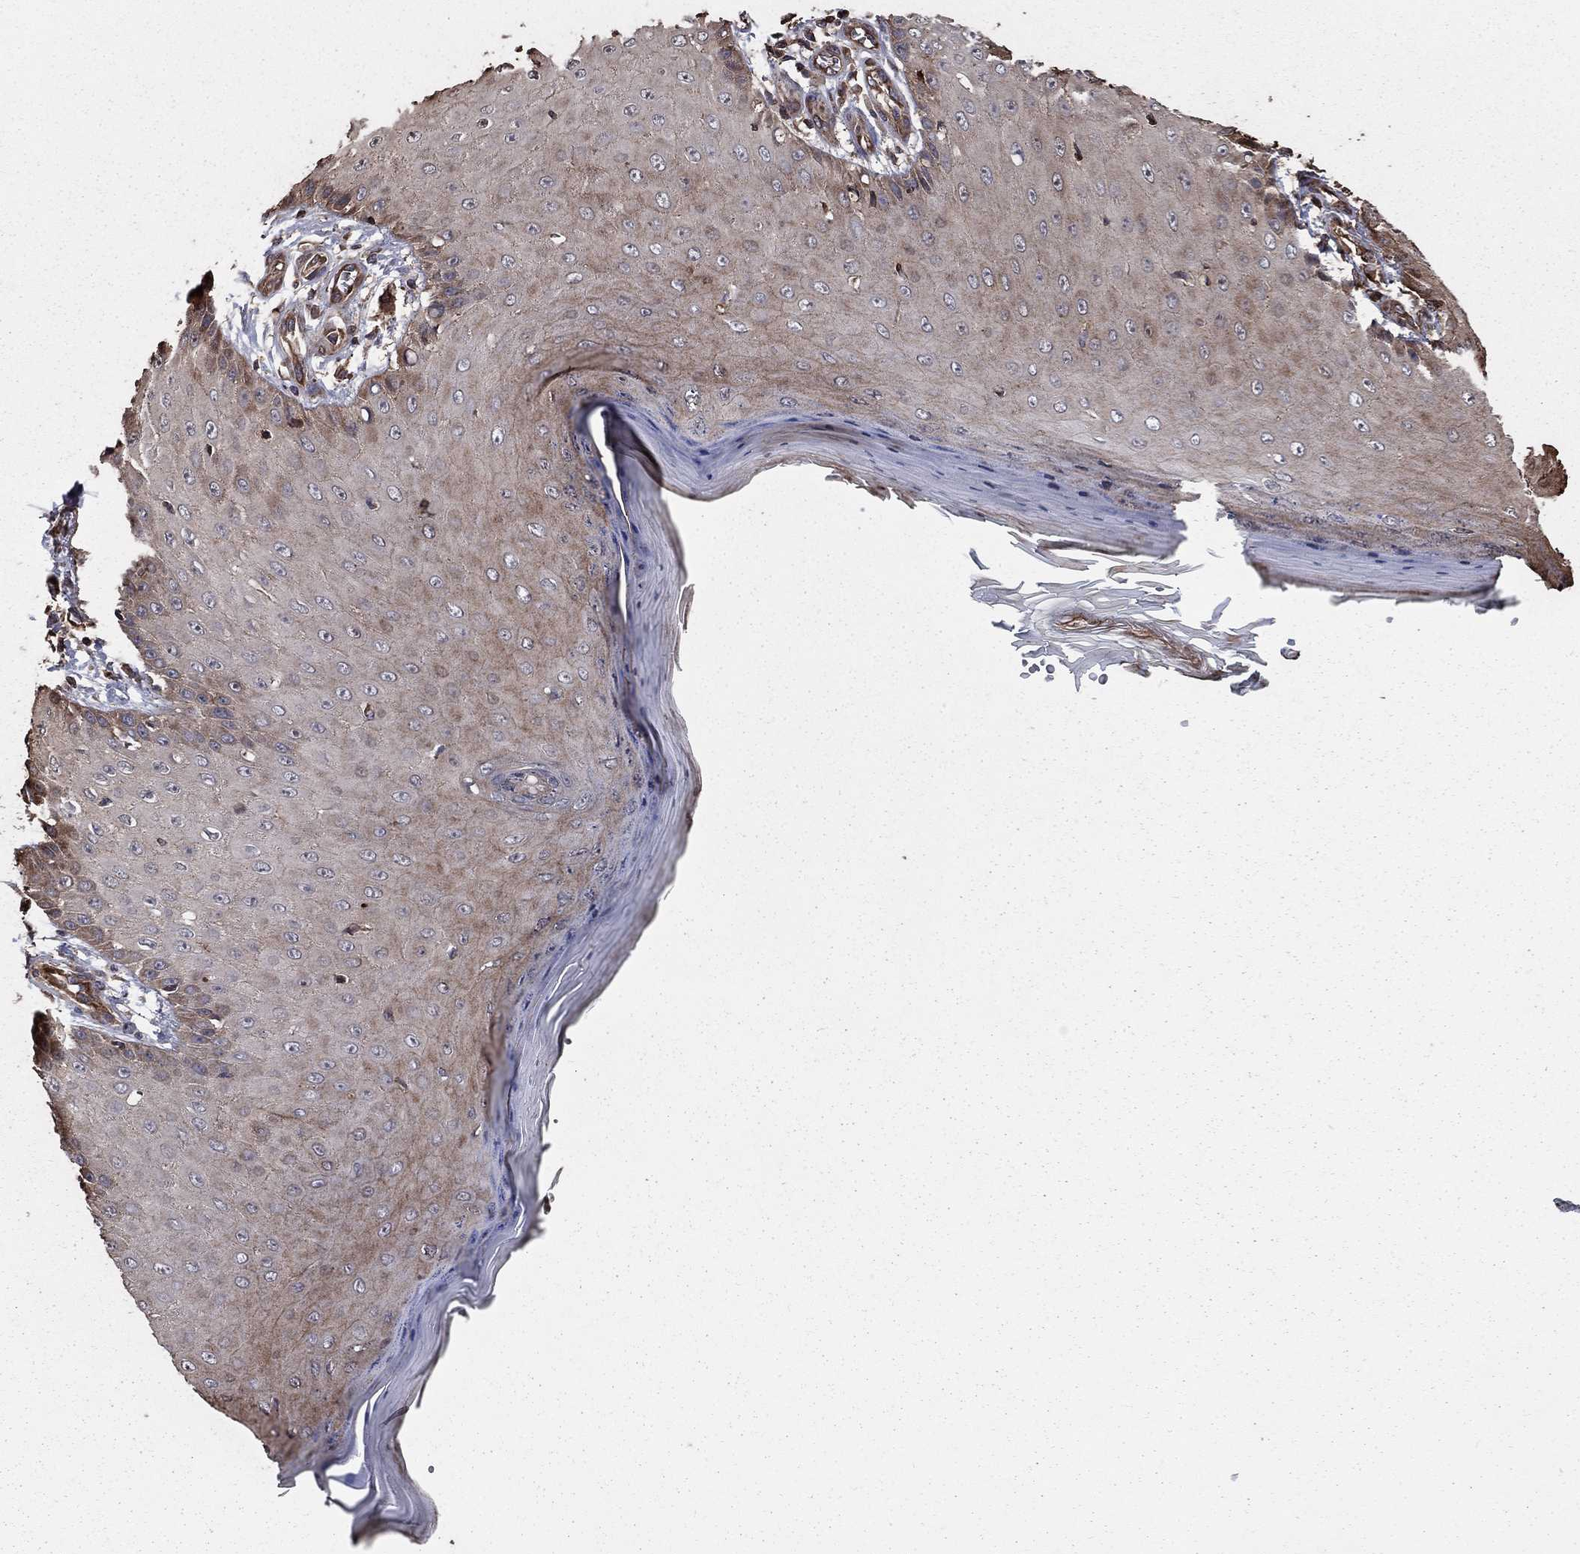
{"staining": {"intensity": "weak", "quantity": "<25%", "location": "cytoplasmic/membranous"}, "tissue": "skin cancer", "cell_type": "Tumor cells", "image_type": "cancer", "snomed": [{"axis": "morphology", "description": "Inflammation, NOS"}, {"axis": "morphology", "description": "Squamous cell carcinoma, NOS"}, {"axis": "topography", "description": "Skin"}], "caption": "Tumor cells show no significant protein positivity in squamous cell carcinoma (skin).", "gene": "GYG1", "patient": {"sex": "male", "age": 70}}